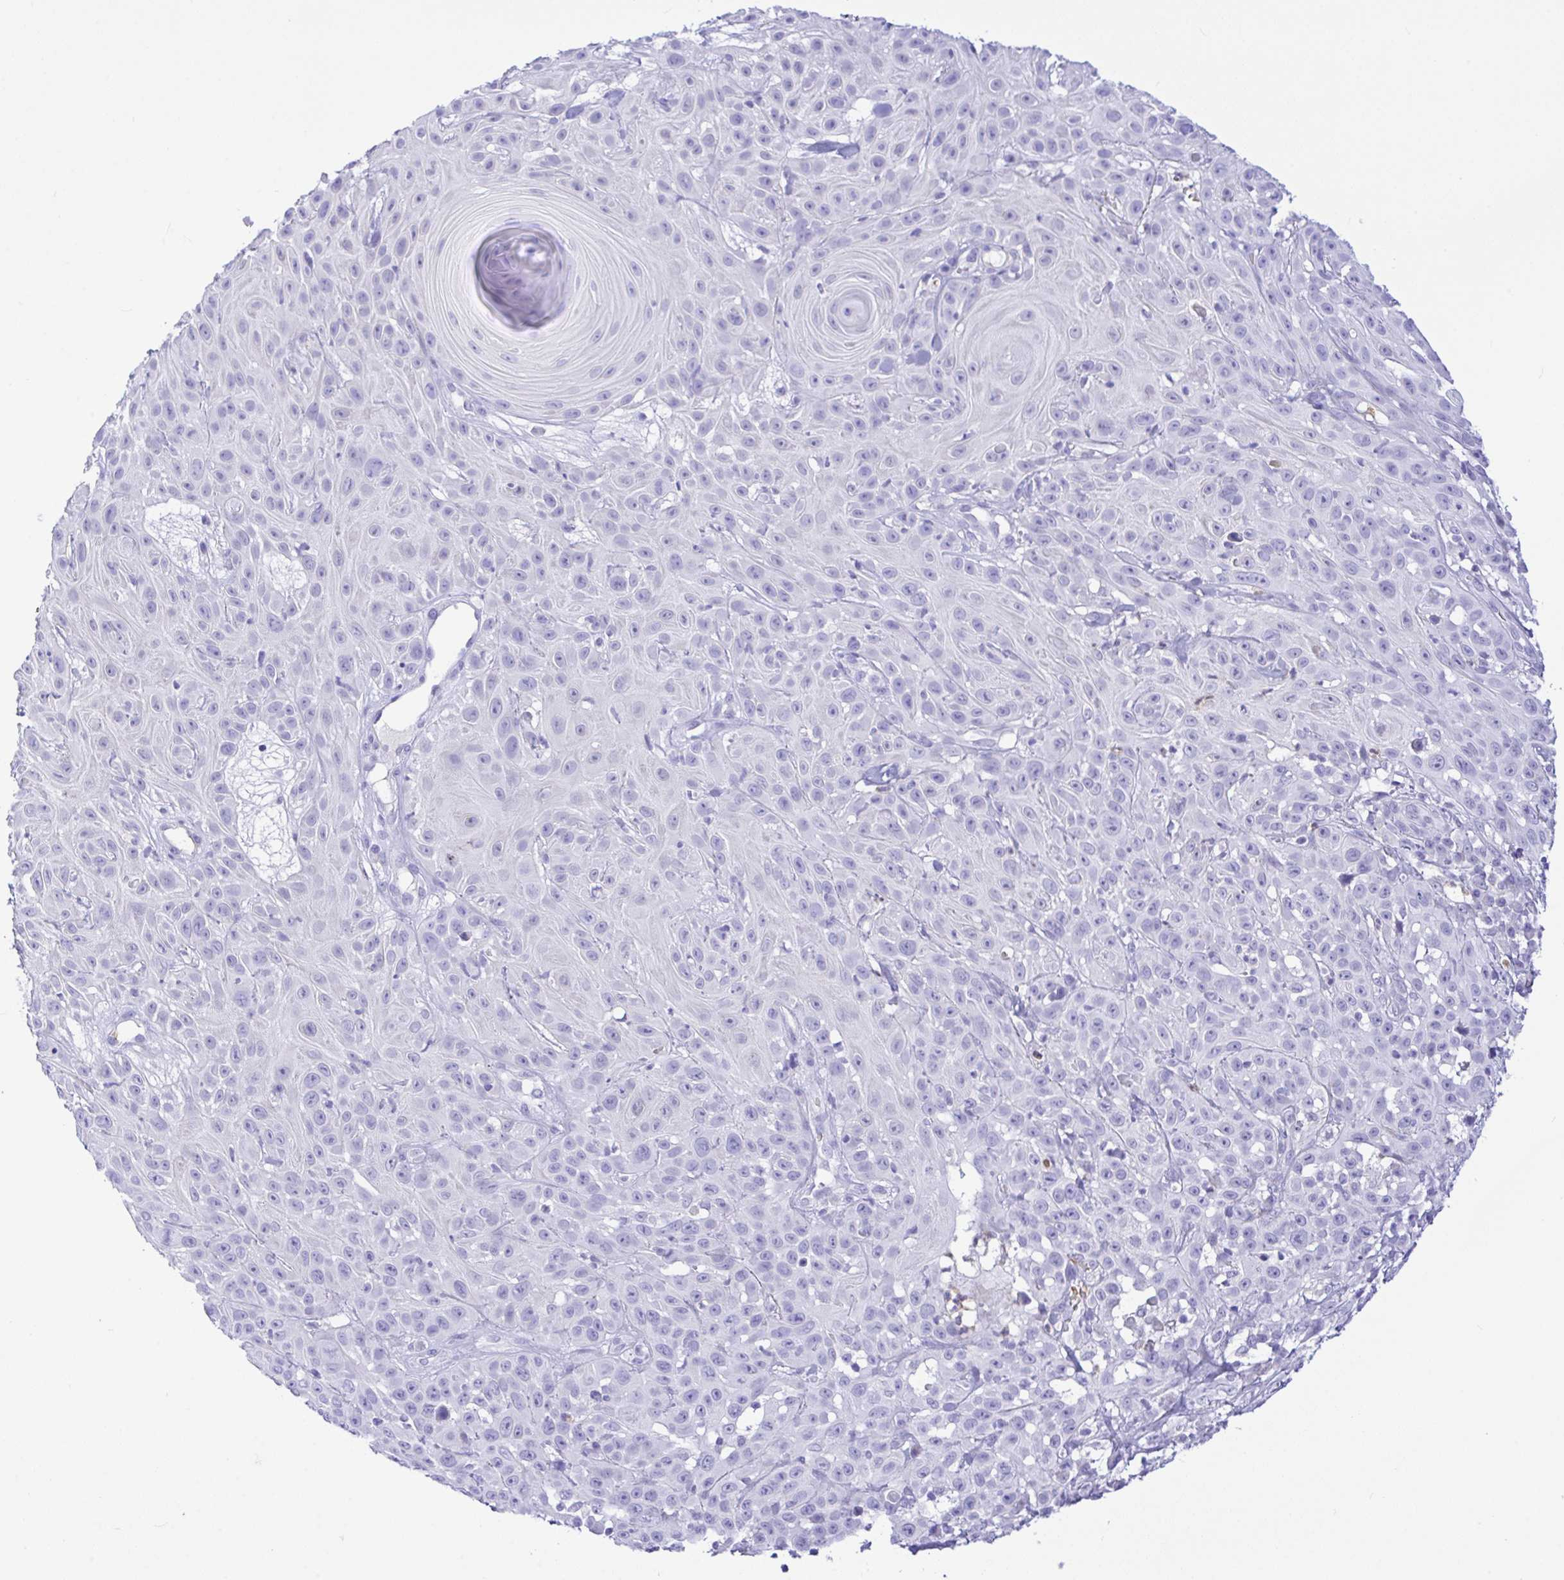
{"staining": {"intensity": "negative", "quantity": "none", "location": "none"}, "tissue": "skin cancer", "cell_type": "Tumor cells", "image_type": "cancer", "snomed": [{"axis": "morphology", "description": "Squamous cell carcinoma, NOS"}, {"axis": "topography", "description": "Skin"}], "caption": "Squamous cell carcinoma (skin) was stained to show a protein in brown. There is no significant positivity in tumor cells.", "gene": "ZNF221", "patient": {"sex": "male", "age": 82}}